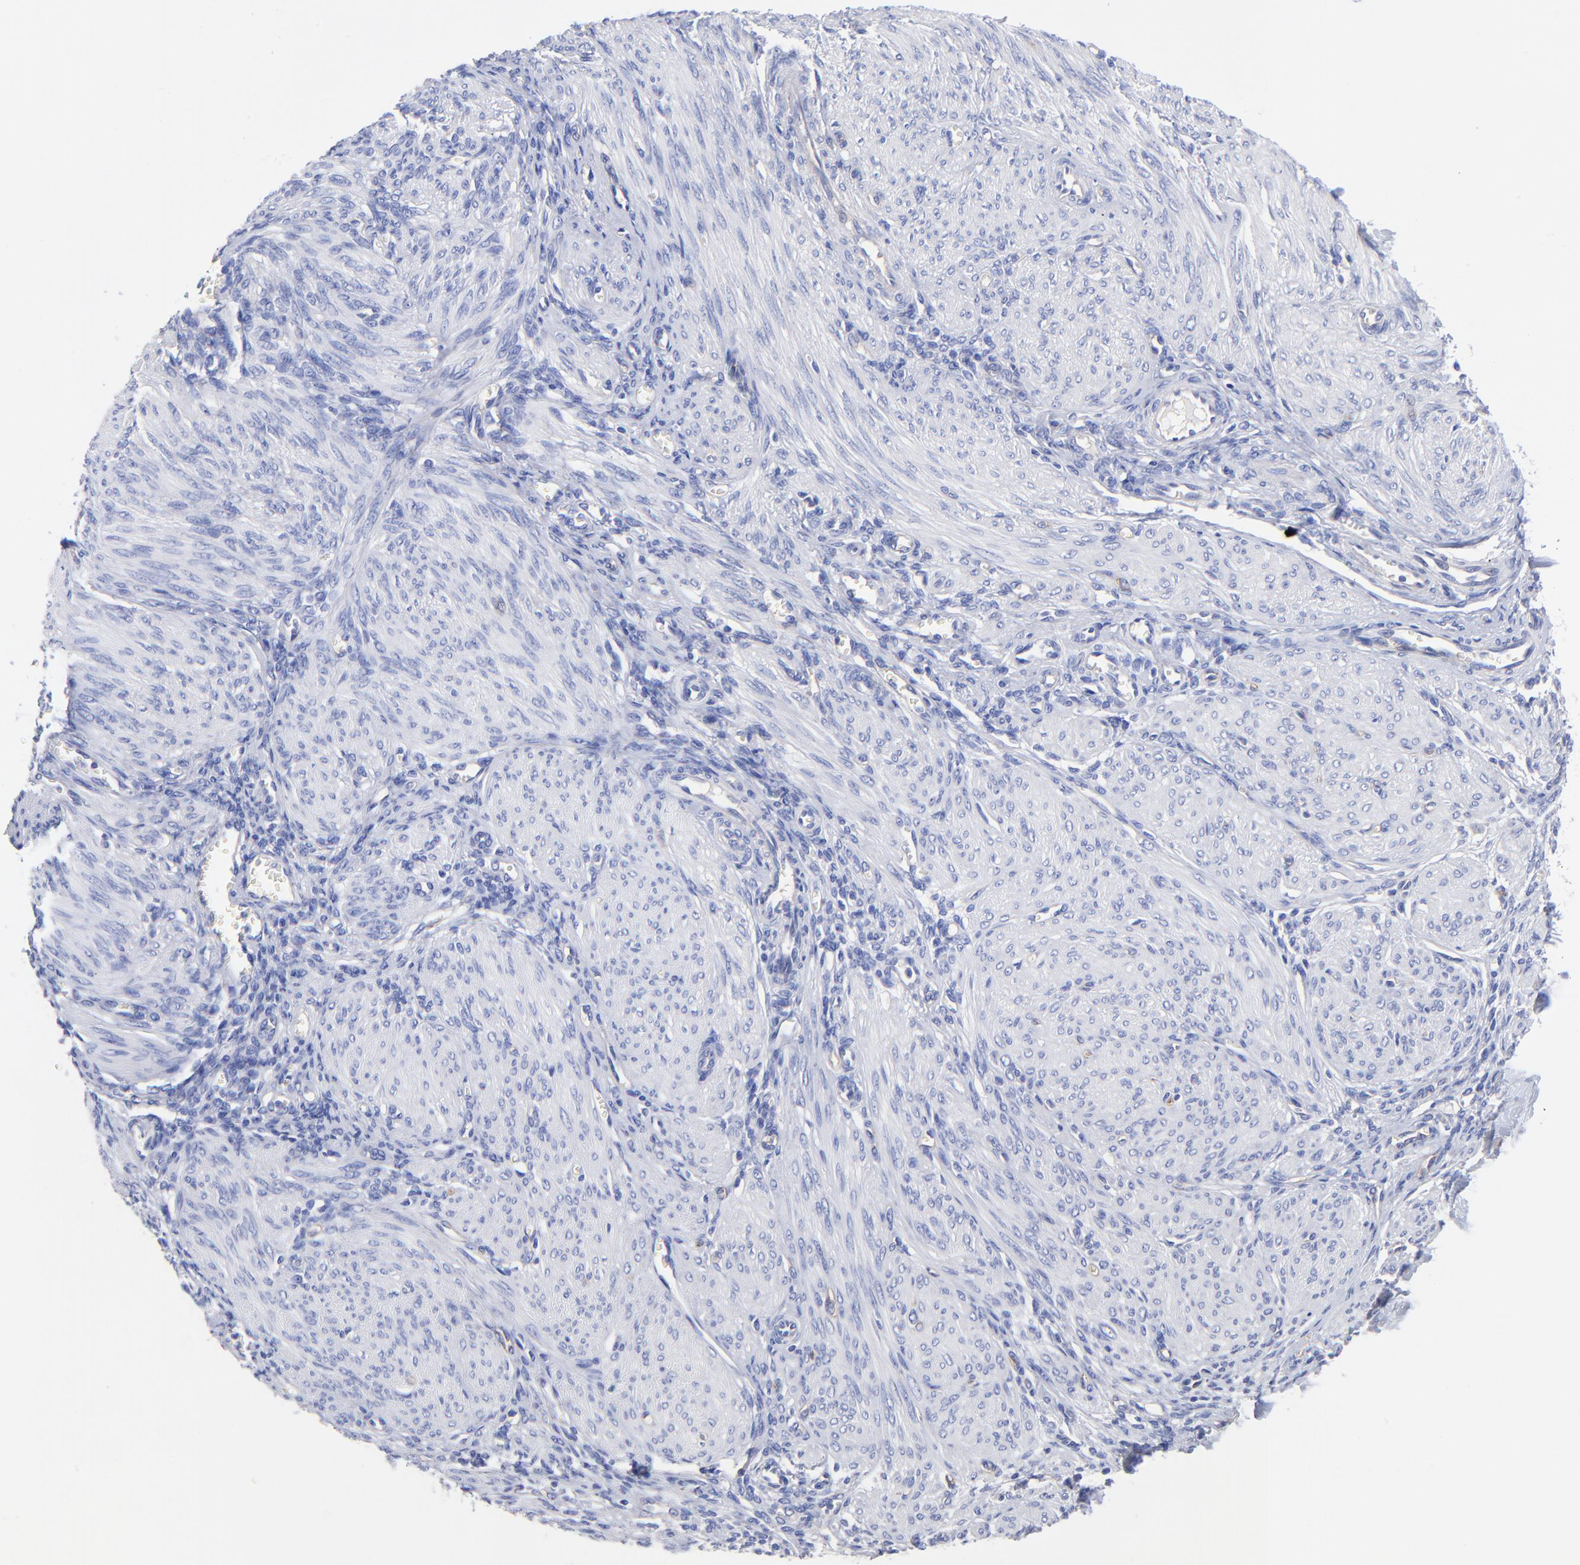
{"staining": {"intensity": "negative", "quantity": "none", "location": "none"}, "tissue": "endometrium", "cell_type": "Cells in endometrial stroma", "image_type": "normal", "snomed": [{"axis": "morphology", "description": "Normal tissue, NOS"}, {"axis": "topography", "description": "Endometrium"}], "caption": "A high-resolution image shows immunohistochemistry (IHC) staining of normal endometrium, which shows no significant positivity in cells in endometrial stroma. Brightfield microscopy of immunohistochemistry (IHC) stained with DAB (brown) and hematoxylin (blue), captured at high magnification.", "gene": "SLC44A2", "patient": {"sex": "female", "age": 72}}